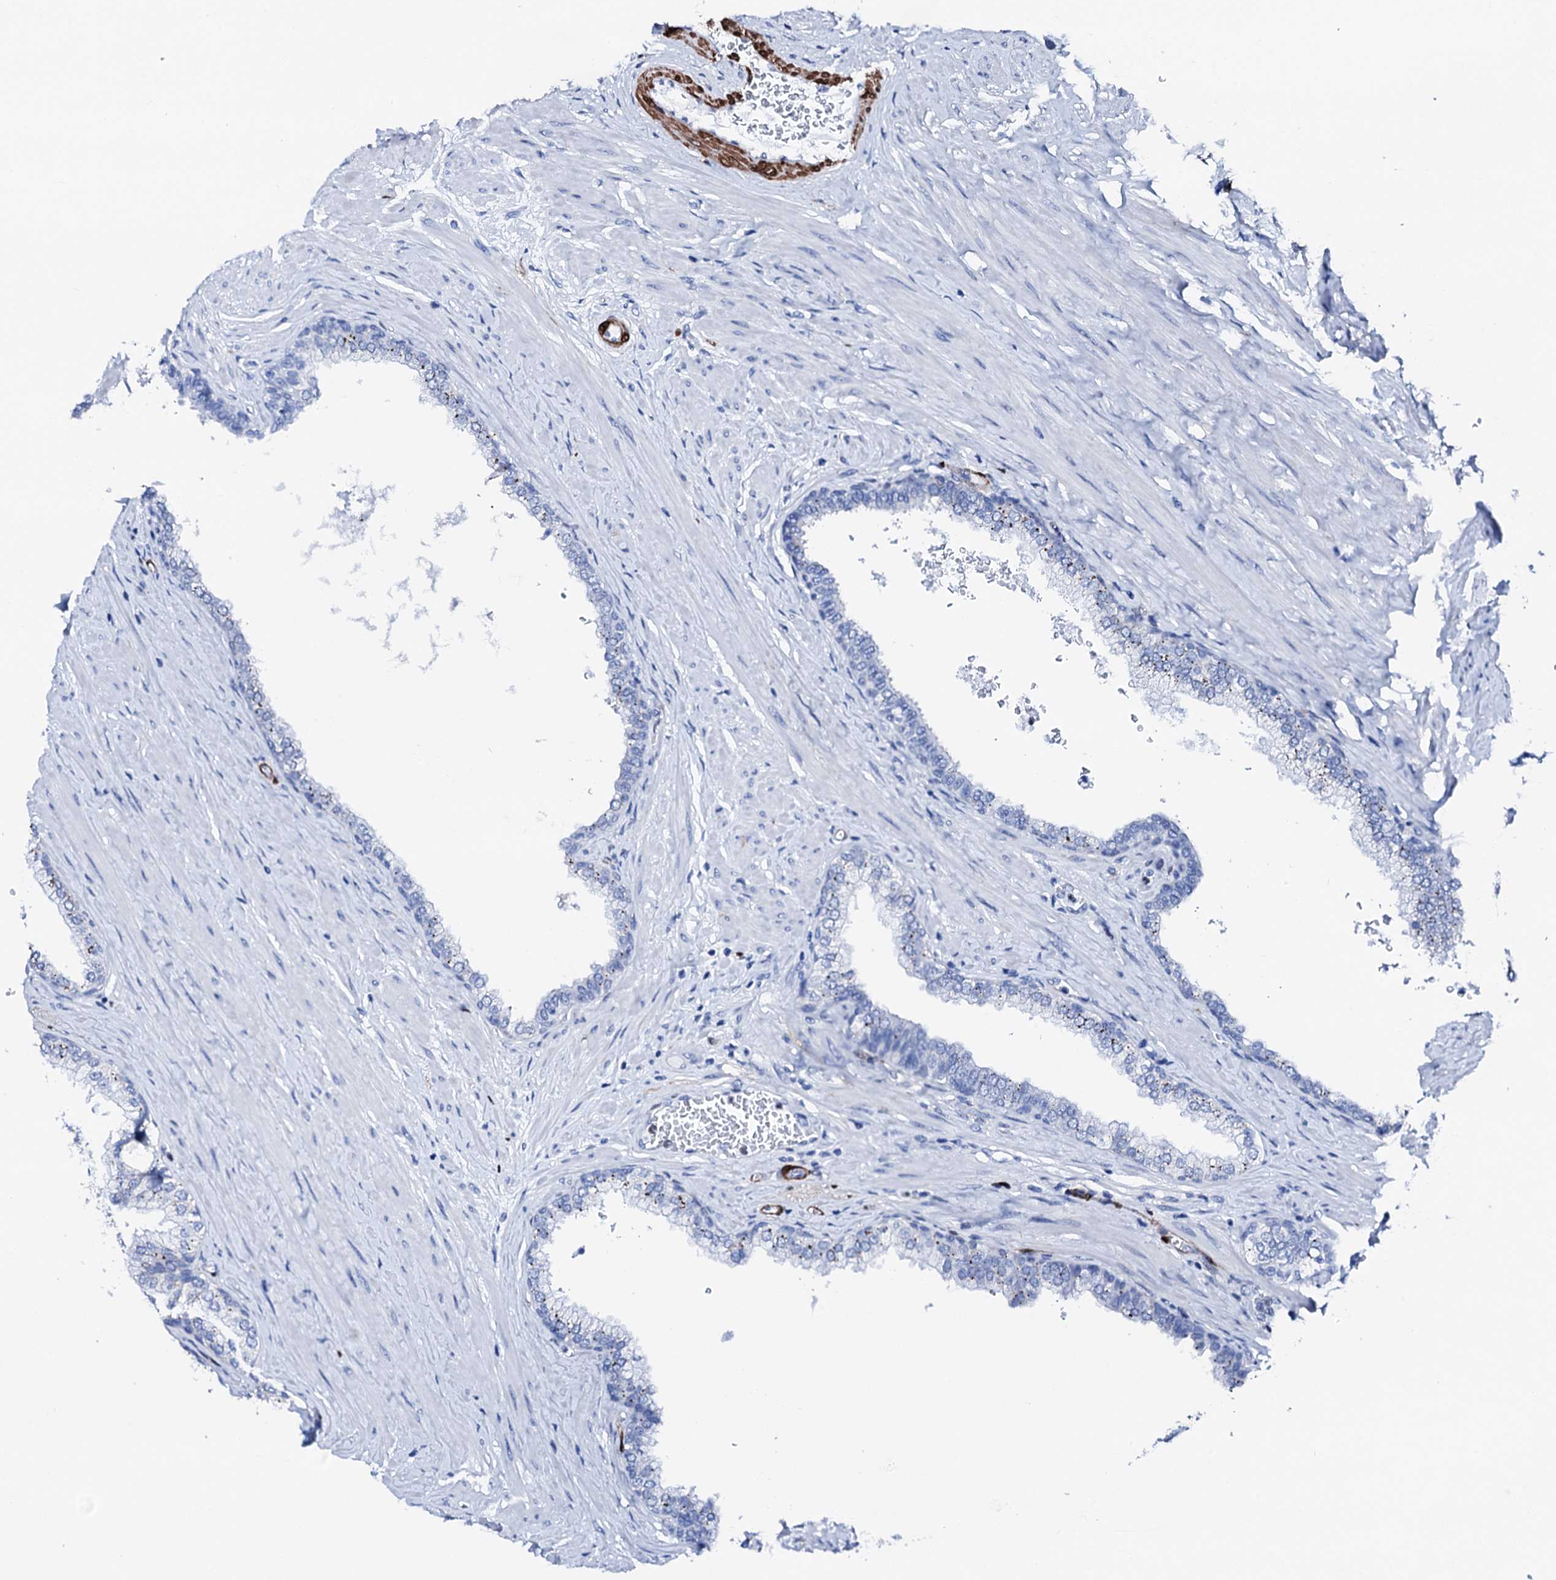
{"staining": {"intensity": "moderate", "quantity": "<25%", "location": "cytoplasmic/membranous"}, "tissue": "prostate", "cell_type": "Glandular cells", "image_type": "normal", "snomed": [{"axis": "morphology", "description": "Normal tissue, NOS"}, {"axis": "morphology", "description": "Urothelial carcinoma, Low grade"}, {"axis": "topography", "description": "Urinary bladder"}, {"axis": "topography", "description": "Prostate"}], "caption": "Glandular cells reveal low levels of moderate cytoplasmic/membranous positivity in approximately <25% of cells in benign human prostate. (DAB IHC with brightfield microscopy, high magnification).", "gene": "NRIP2", "patient": {"sex": "male", "age": 60}}